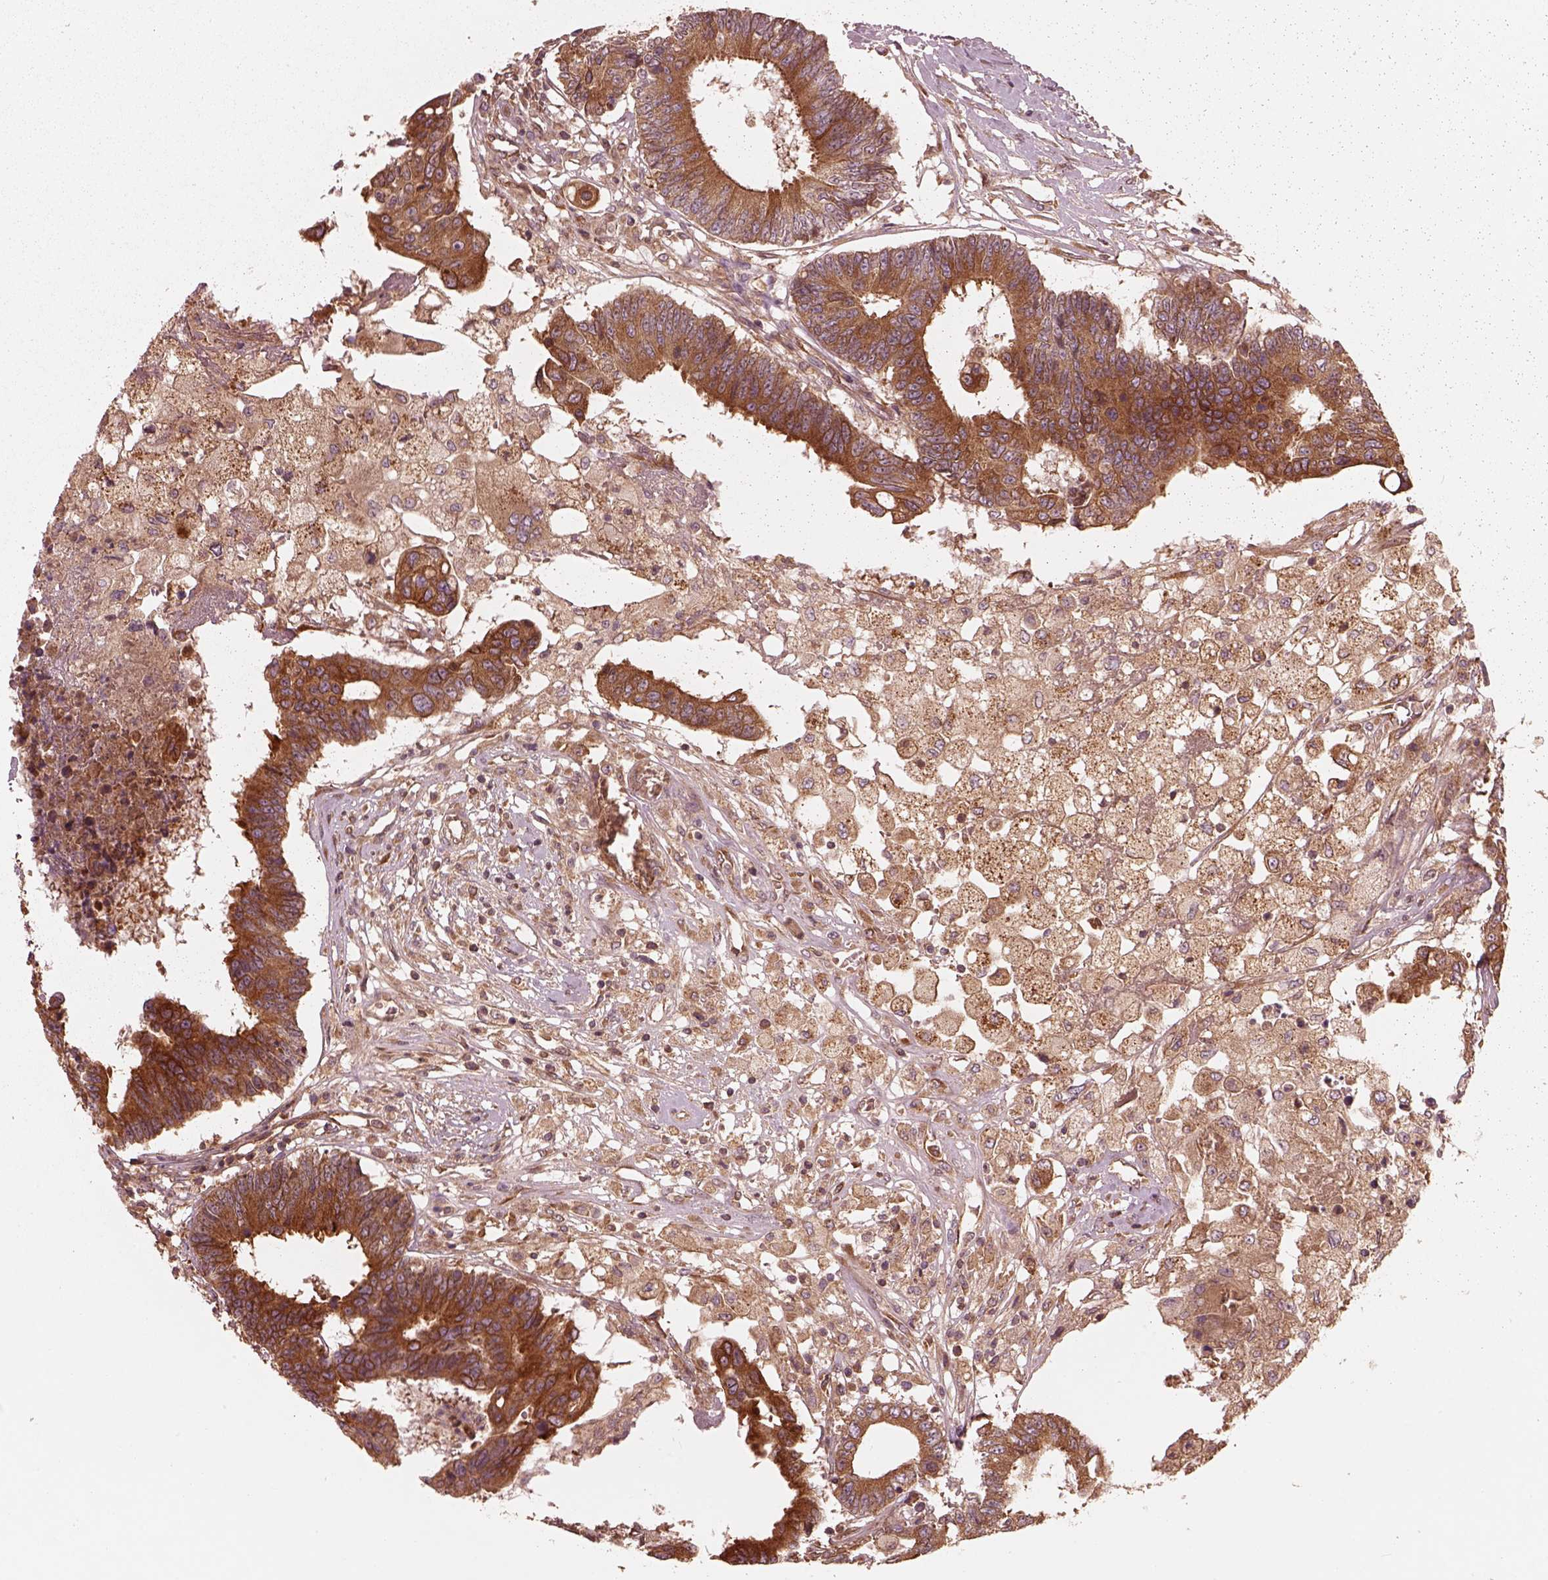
{"staining": {"intensity": "moderate", "quantity": ">75%", "location": "cytoplasmic/membranous"}, "tissue": "colorectal cancer", "cell_type": "Tumor cells", "image_type": "cancer", "snomed": [{"axis": "morphology", "description": "Adenocarcinoma, NOS"}, {"axis": "topography", "description": "Colon"}], "caption": "Immunohistochemistry staining of adenocarcinoma (colorectal), which reveals medium levels of moderate cytoplasmic/membranous expression in about >75% of tumor cells indicating moderate cytoplasmic/membranous protein positivity. The staining was performed using DAB (3,3'-diaminobenzidine) (brown) for protein detection and nuclei were counterstained in hematoxylin (blue).", "gene": "PIK3R2", "patient": {"sex": "female", "age": 48}}